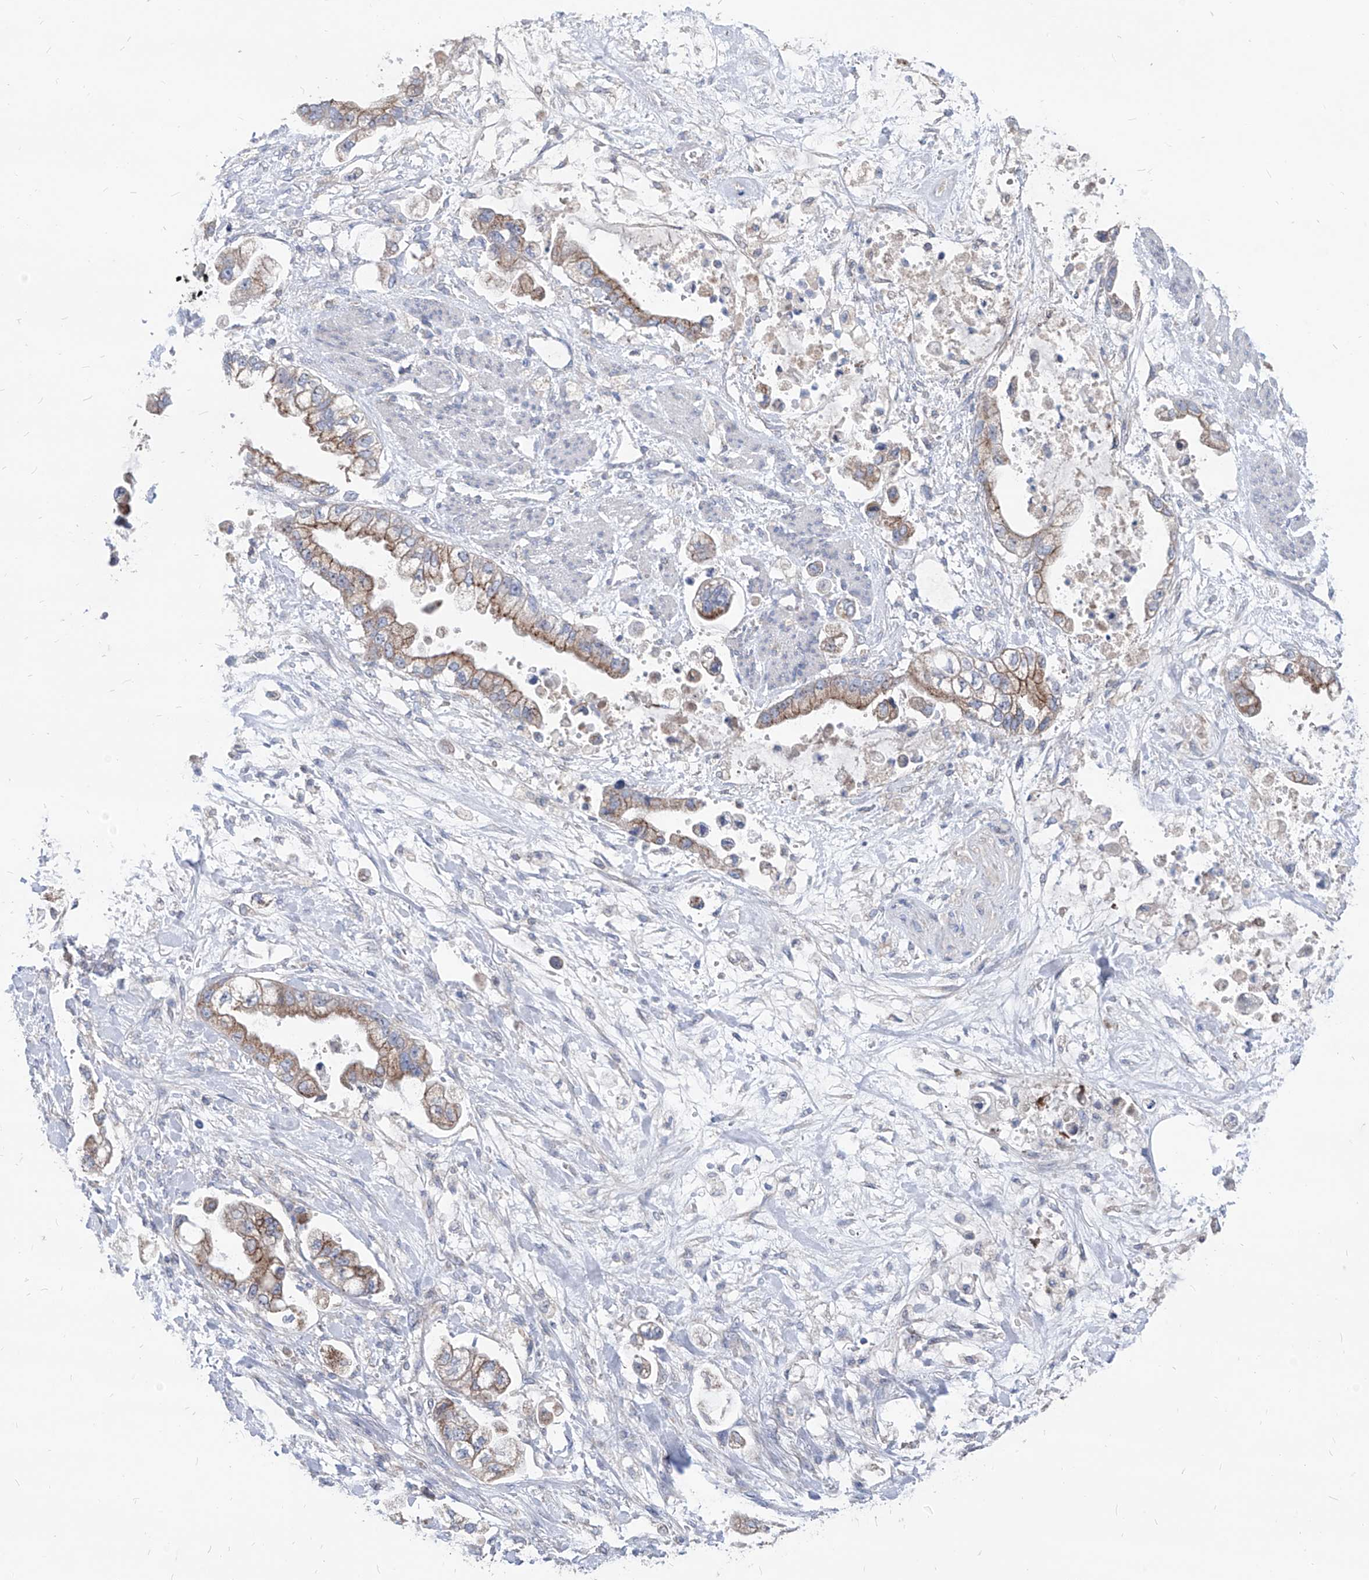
{"staining": {"intensity": "moderate", "quantity": ">75%", "location": "cytoplasmic/membranous"}, "tissue": "stomach cancer", "cell_type": "Tumor cells", "image_type": "cancer", "snomed": [{"axis": "morphology", "description": "Adenocarcinoma, NOS"}, {"axis": "topography", "description": "Stomach"}], "caption": "Protein expression analysis of adenocarcinoma (stomach) shows moderate cytoplasmic/membranous staining in approximately >75% of tumor cells.", "gene": "AGPS", "patient": {"sex": "male", "age": 62}}